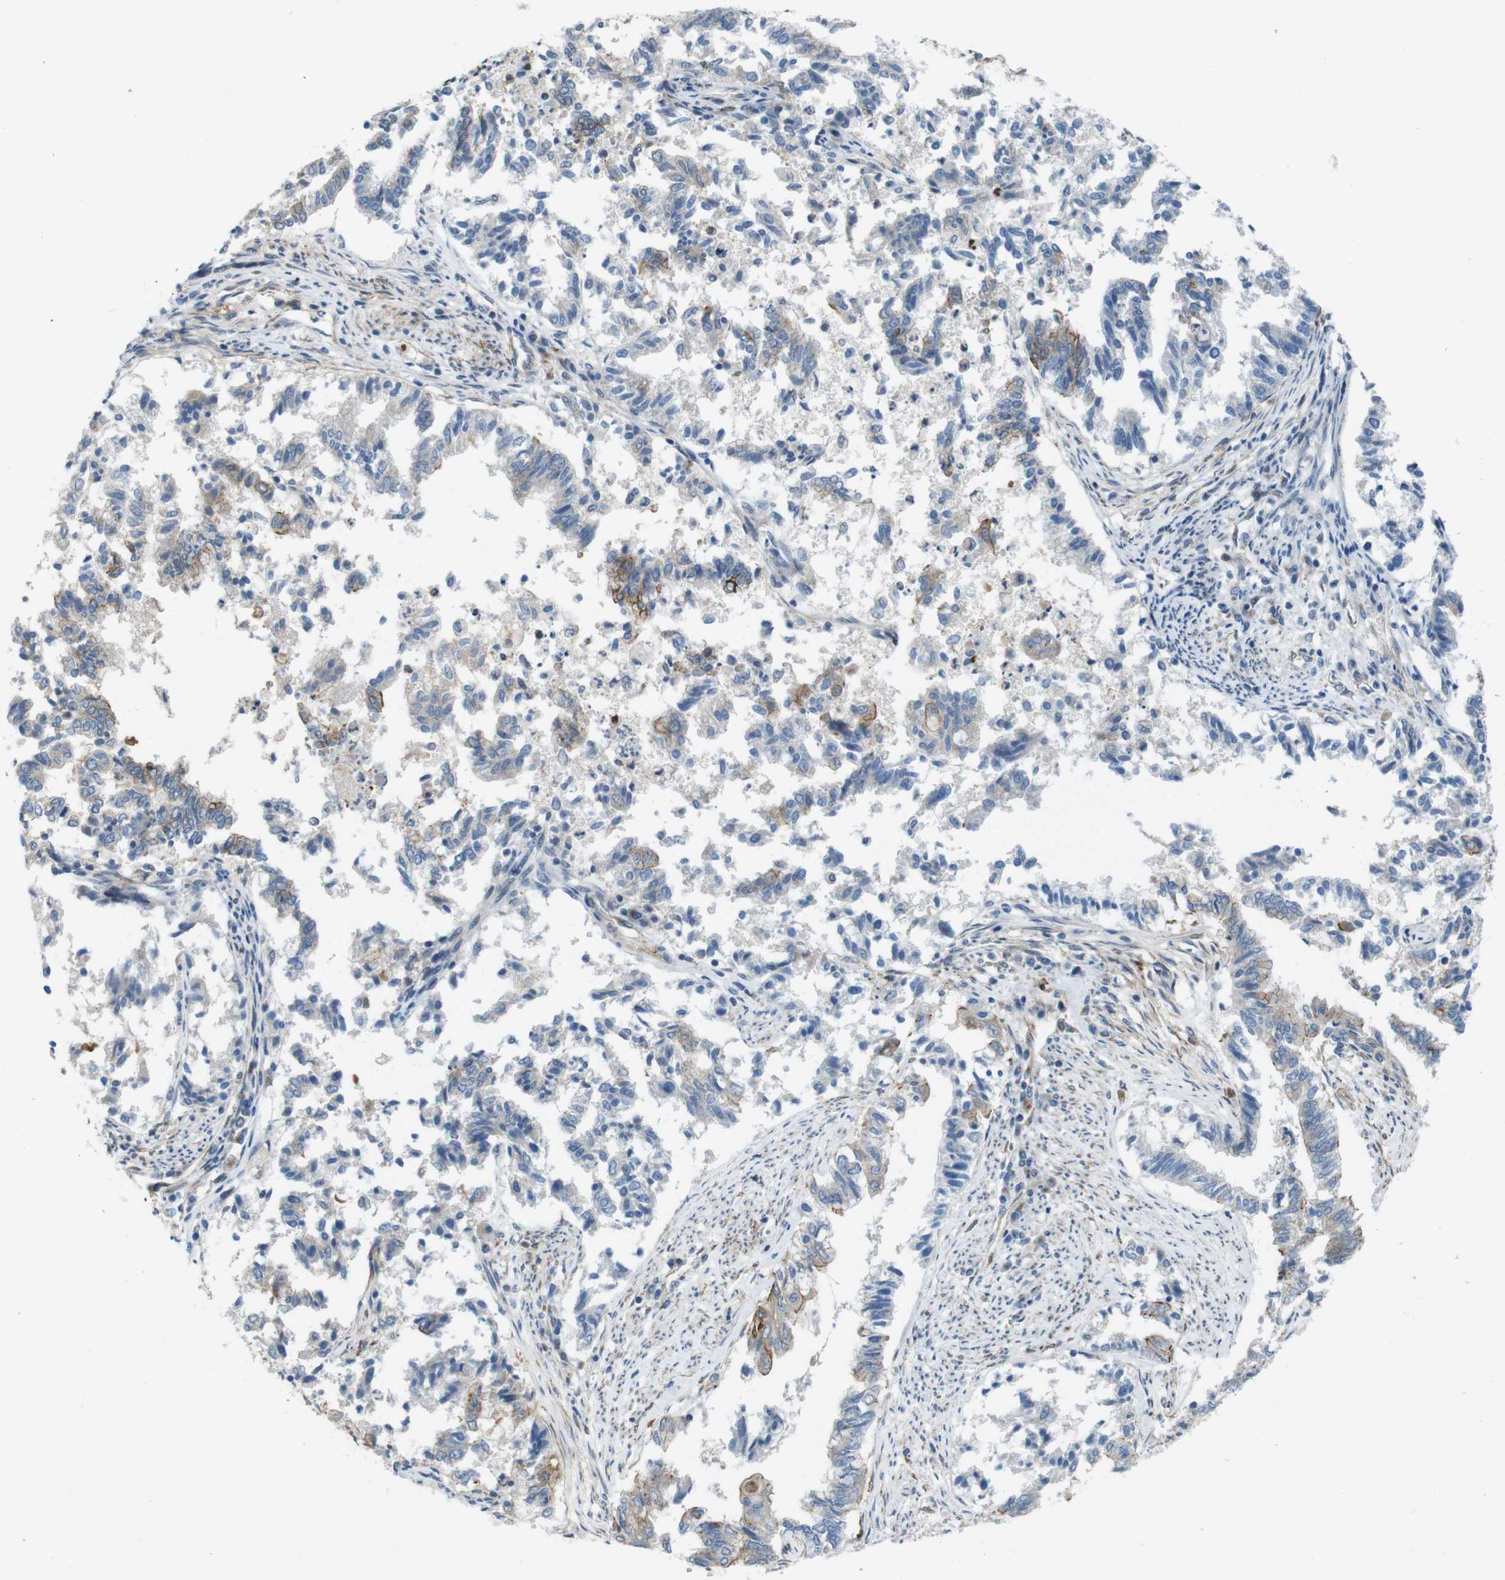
{"staining": {"intensity": "moderate", "quantity": "<25%", "location": "cytoplasmic/membranous"}, "tissue": "endometrial cancer", "cell_type": "Tumor cells", "image_type": "cancer", "snomed": [{"axis": "morphology", "description": "Necrosis, NOS"}, {"axis": "morphology", "description": "Adenocarcinoma, NOS"}, {"axis": "topography", "description": "Endometrium"}], "caption": "Endometrial cancer (adenocarcinoma) stained with a protein marker shows moderate staining in tumor cells.", "gene": "SKI", "patient": {"sex": "female", "age": 79}}